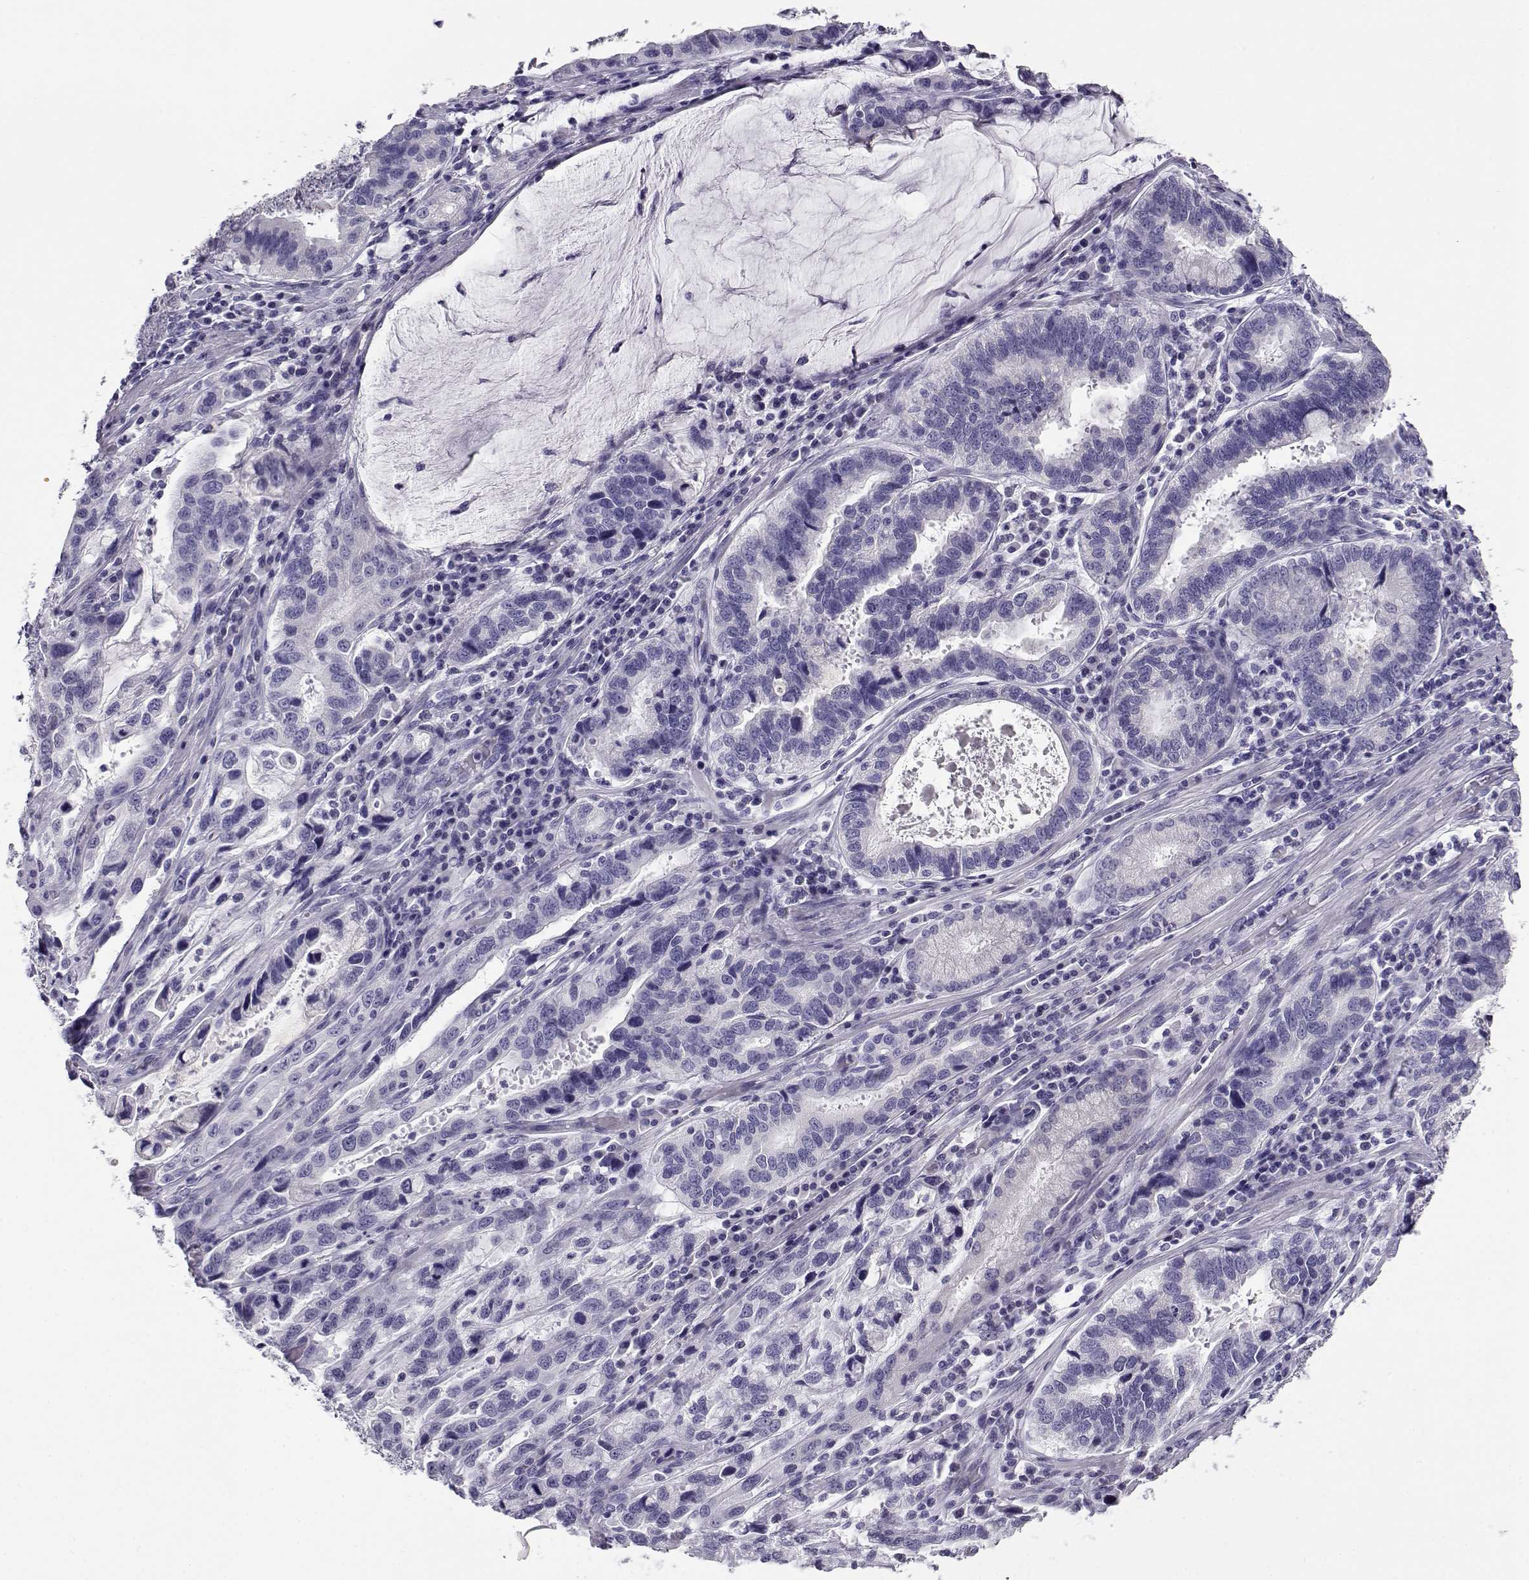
{"staining": {"intensity": "negative", "quantity": "none", "location": "none"}, "tissue": "stomach cancer", "cell_type": "Tumor cells", "image_type": "cancer", "snomed": [{"axis": "morphology", "description": "Adenocarcinoma, NOS"}, {"axis": "topography", "description": "Stomach, lower"}], "caption": "A histopathology image of stomach cancer (adenocarcinoma) stained for a protein displays no brown staining in tumor cells.", "gene": "CABS1", "patient": {"sex": "female", "age": 76}}